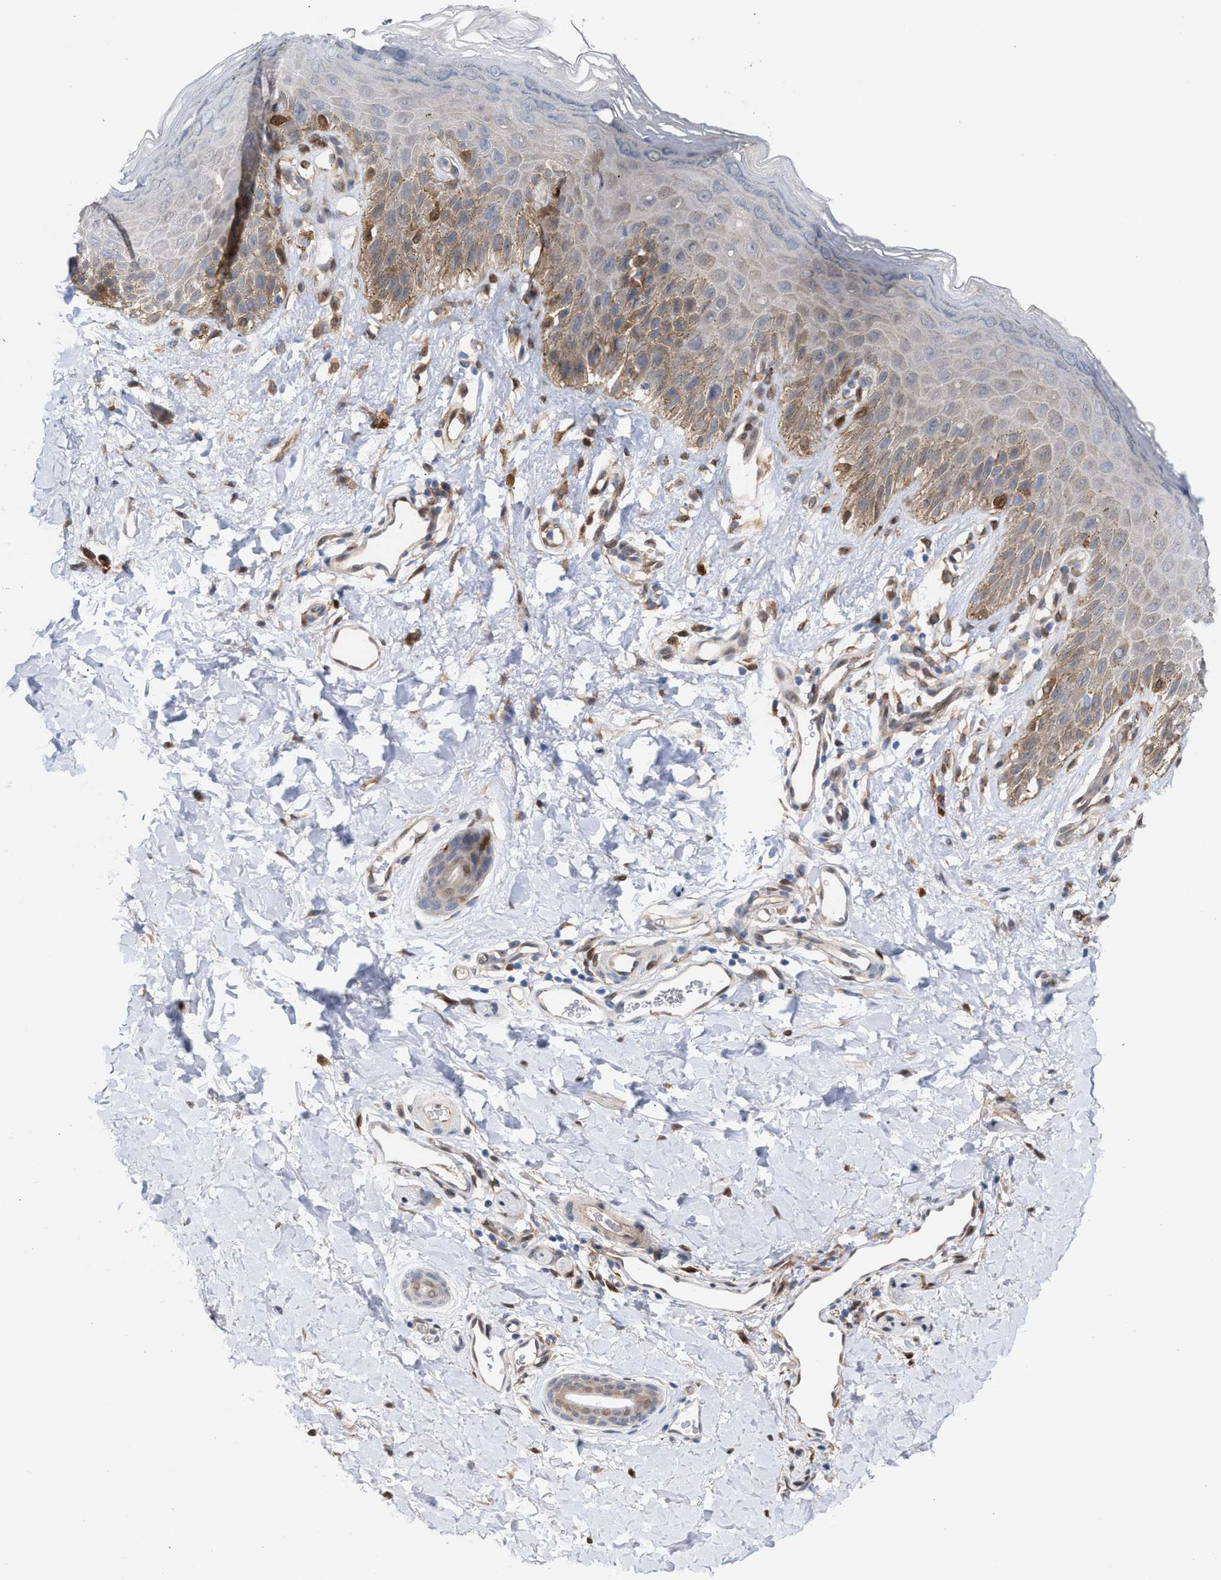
{"staining": {"intensity": "moderate", "quantity": "<25%", "location": "cytoplasmic/membranous"}, "tissue": "skin", "cell_type": "Epidermal cells", "image_type": "normal", "snomed": [{"axis": "morphology", "description": "Normal tissue, NOS"}, {"axis": "topography", "description": "Anal"}], "caption": "A brown stain shows moderate cytoplasmic/membranous staining of a protein in epidermal cells of benign skin. (Brightfield microscopy of DAB IHC at high magnification).", "gene": "TP53I3", "patient": {"sex": "male", "age": 44}}